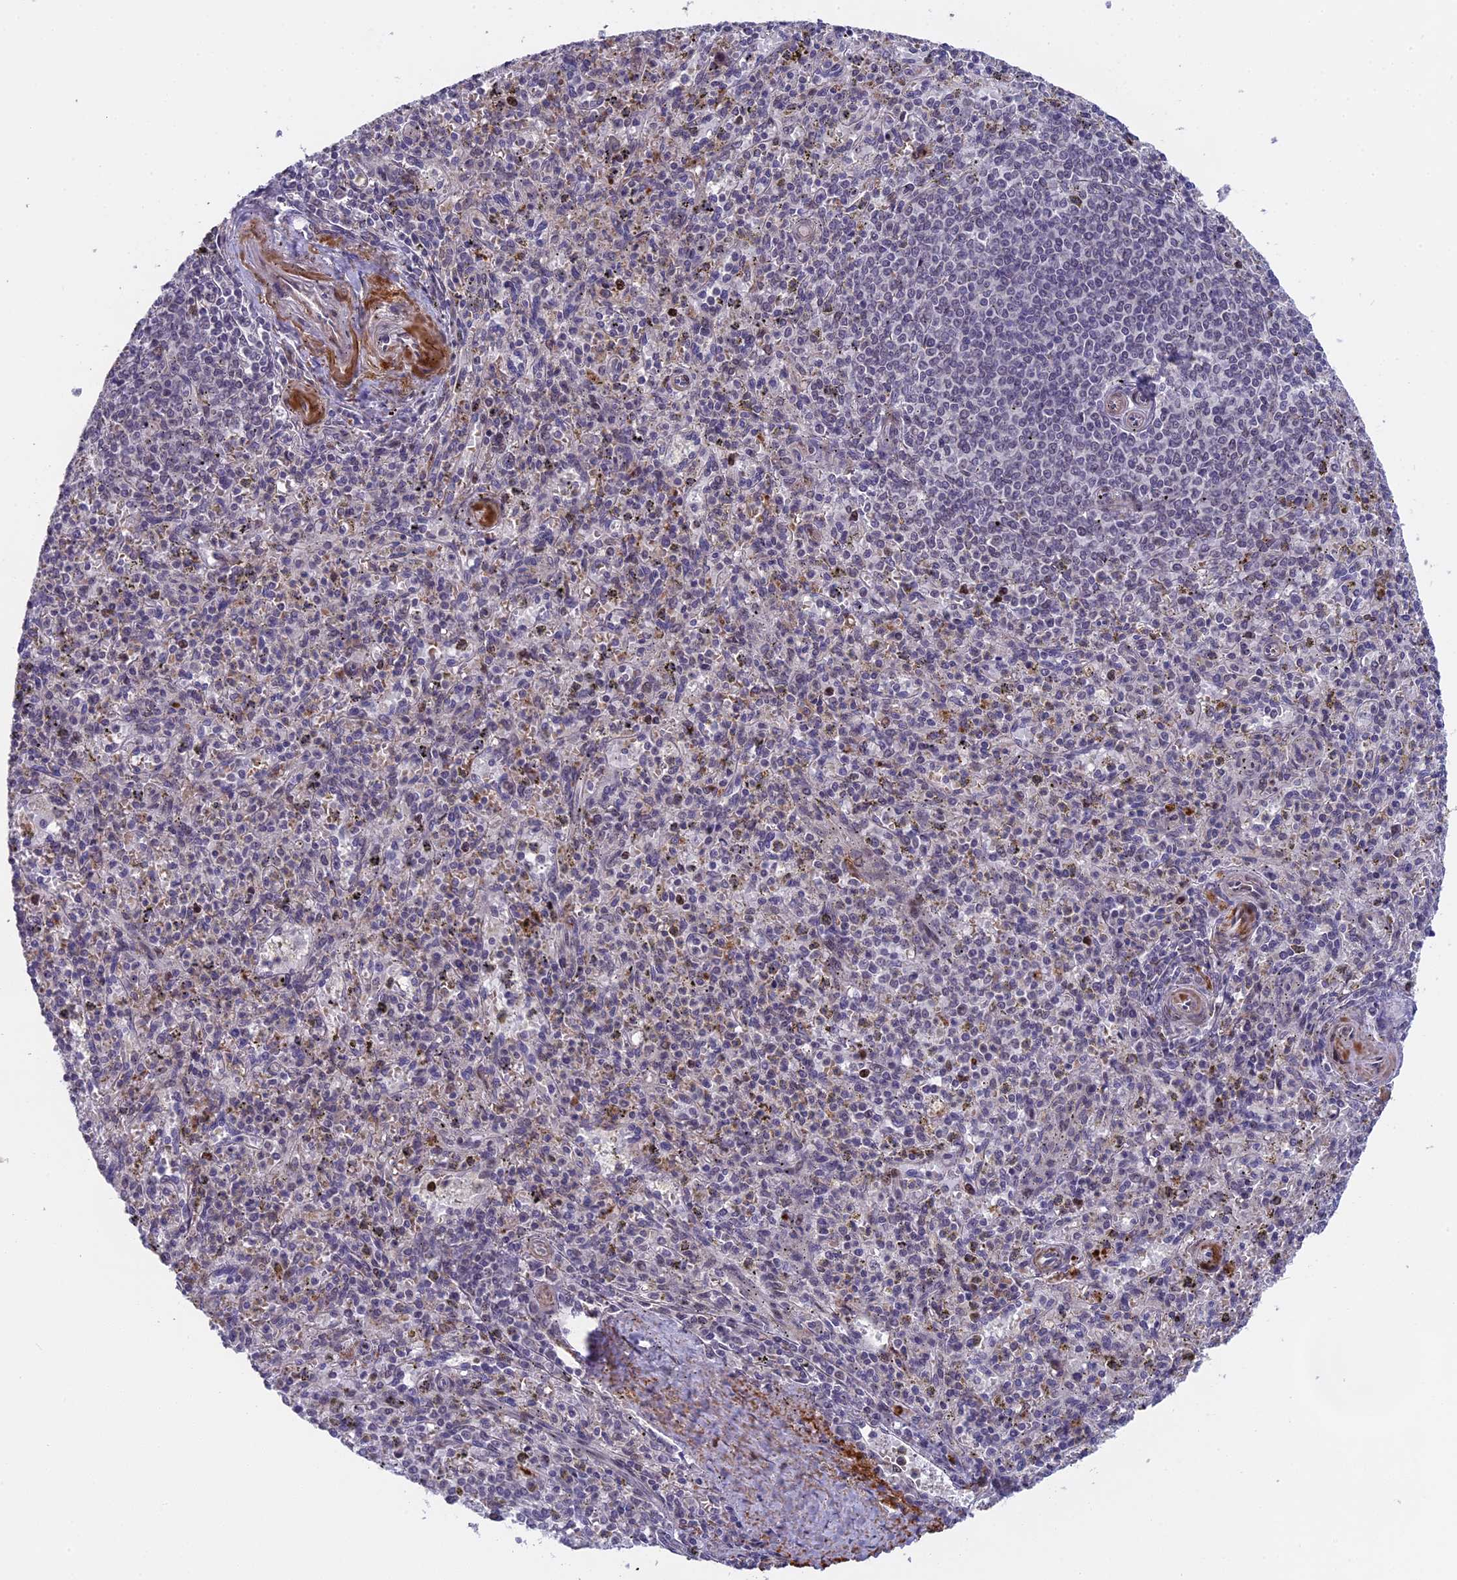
{"staining": {"intensity": "negative", "quantity": "none", "location": "none"}, "tissue": "spleen", "cell_type": "Cells in red pulp", "image_type": "normal", "snomed": [{"axis": "morphology", "description": "Normal tissue, NOS"}, {"axis": "topography", "description": "Spleen"}], "caption": "Immunohistochemistry (IHC) histopathology image of benign spleen stained for a protein (brown), which exhibits no positivity in cells in red pulp. Brightfield microscopy of IHC stained with DAB (brown) and hematoxylin (blue), captured at high magnification.", "gene": "PYGO1", "patient": {"sex": "male", "age": 72}}